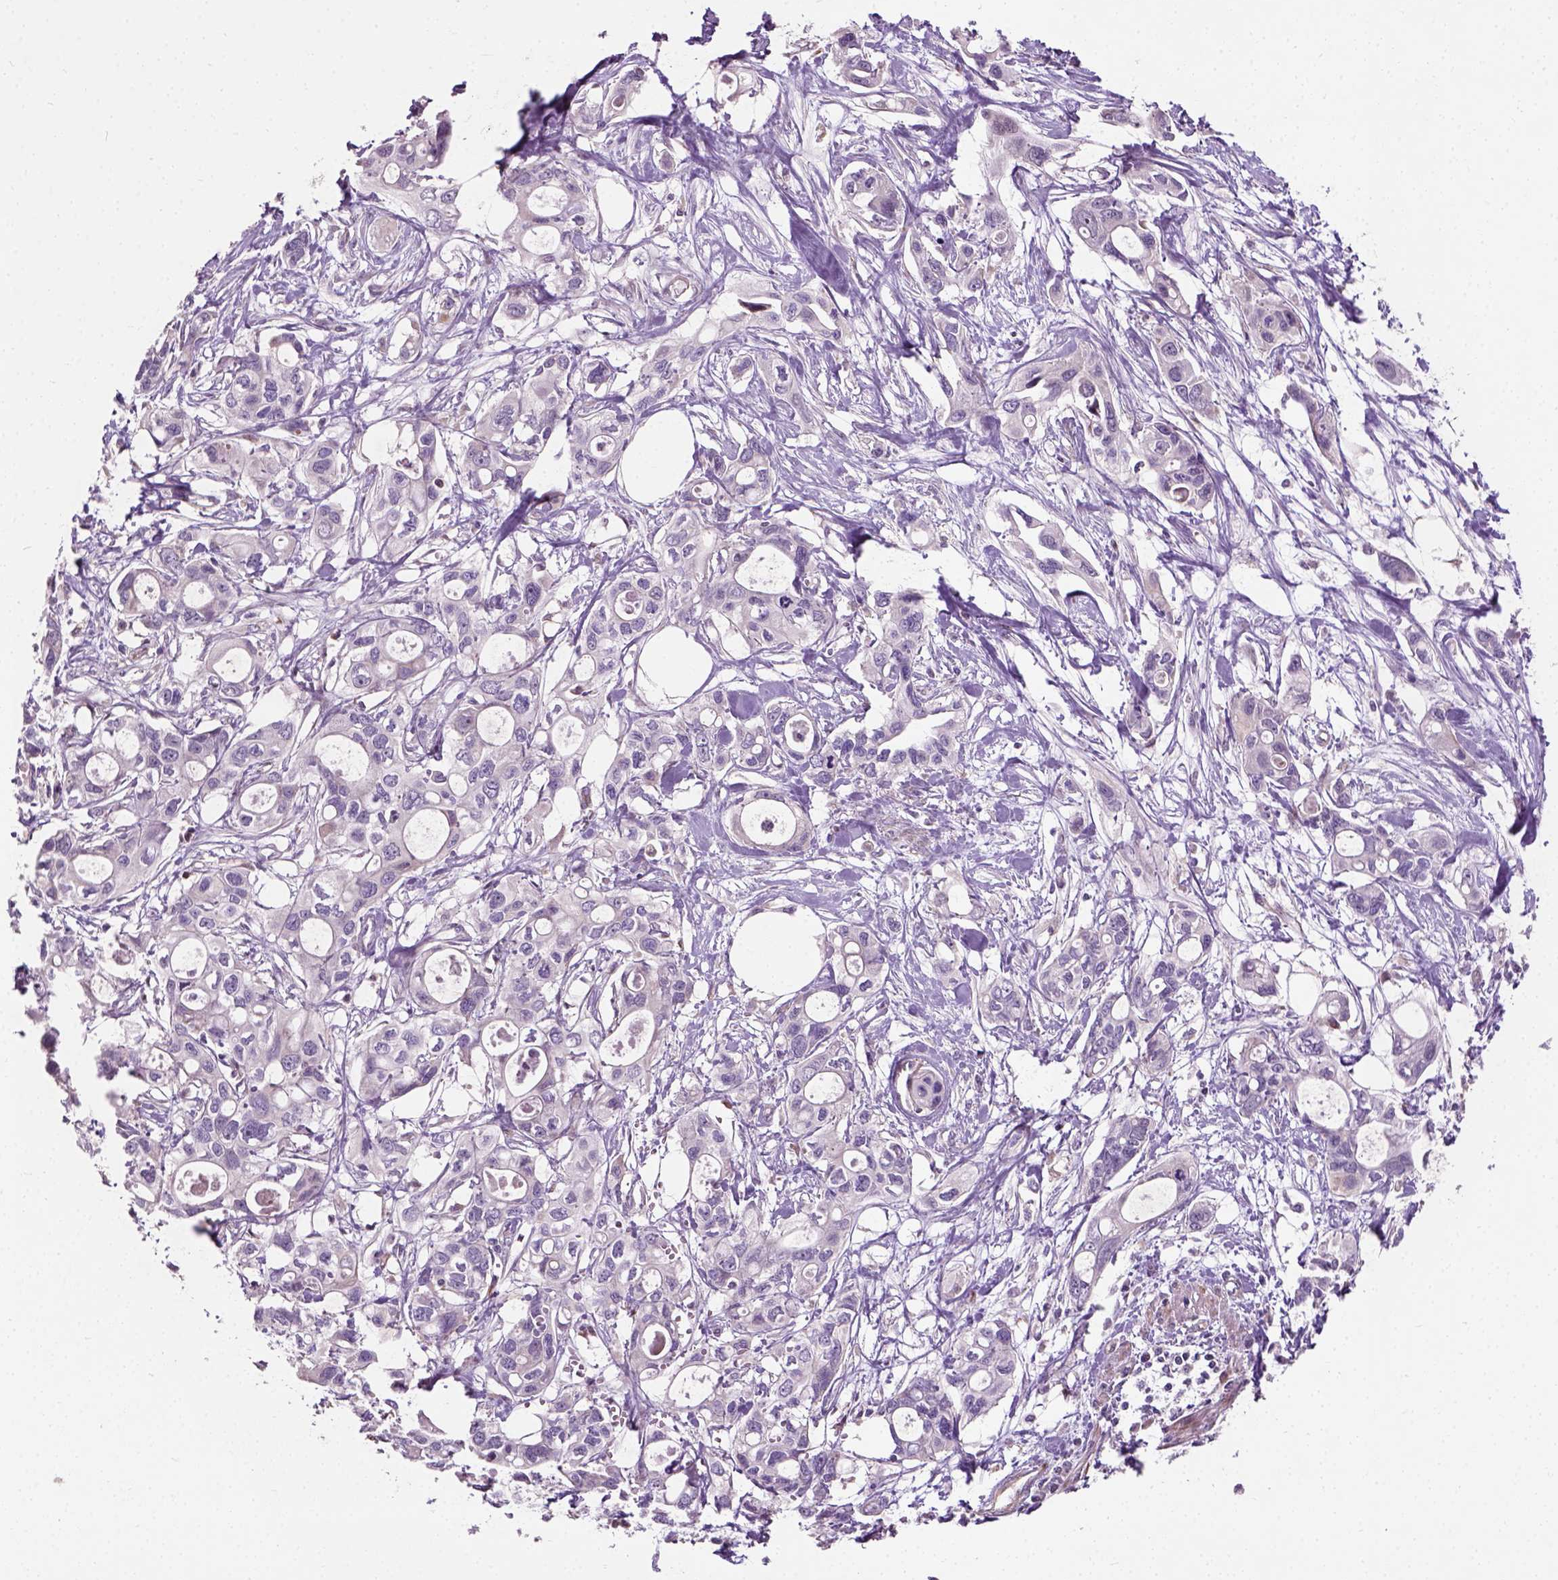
{"staining": {"intensity": "negative", "quantity": "none", "location": "none"}, "tissue": "pancreatic cancer", "cell_type": "Tumor cells", "image_type": "cancer", "snomed": [{"axis": "morphology", "description": "Adenocarcinoma, NOS"}, {"axis": "topography", "description": "Pancreas"}], "caption": "Image shows no significant protein expression in tumor cells of pancreatic cancer.", "gene": "PKP3", "patient": {"sex": "male", "age": 60}}